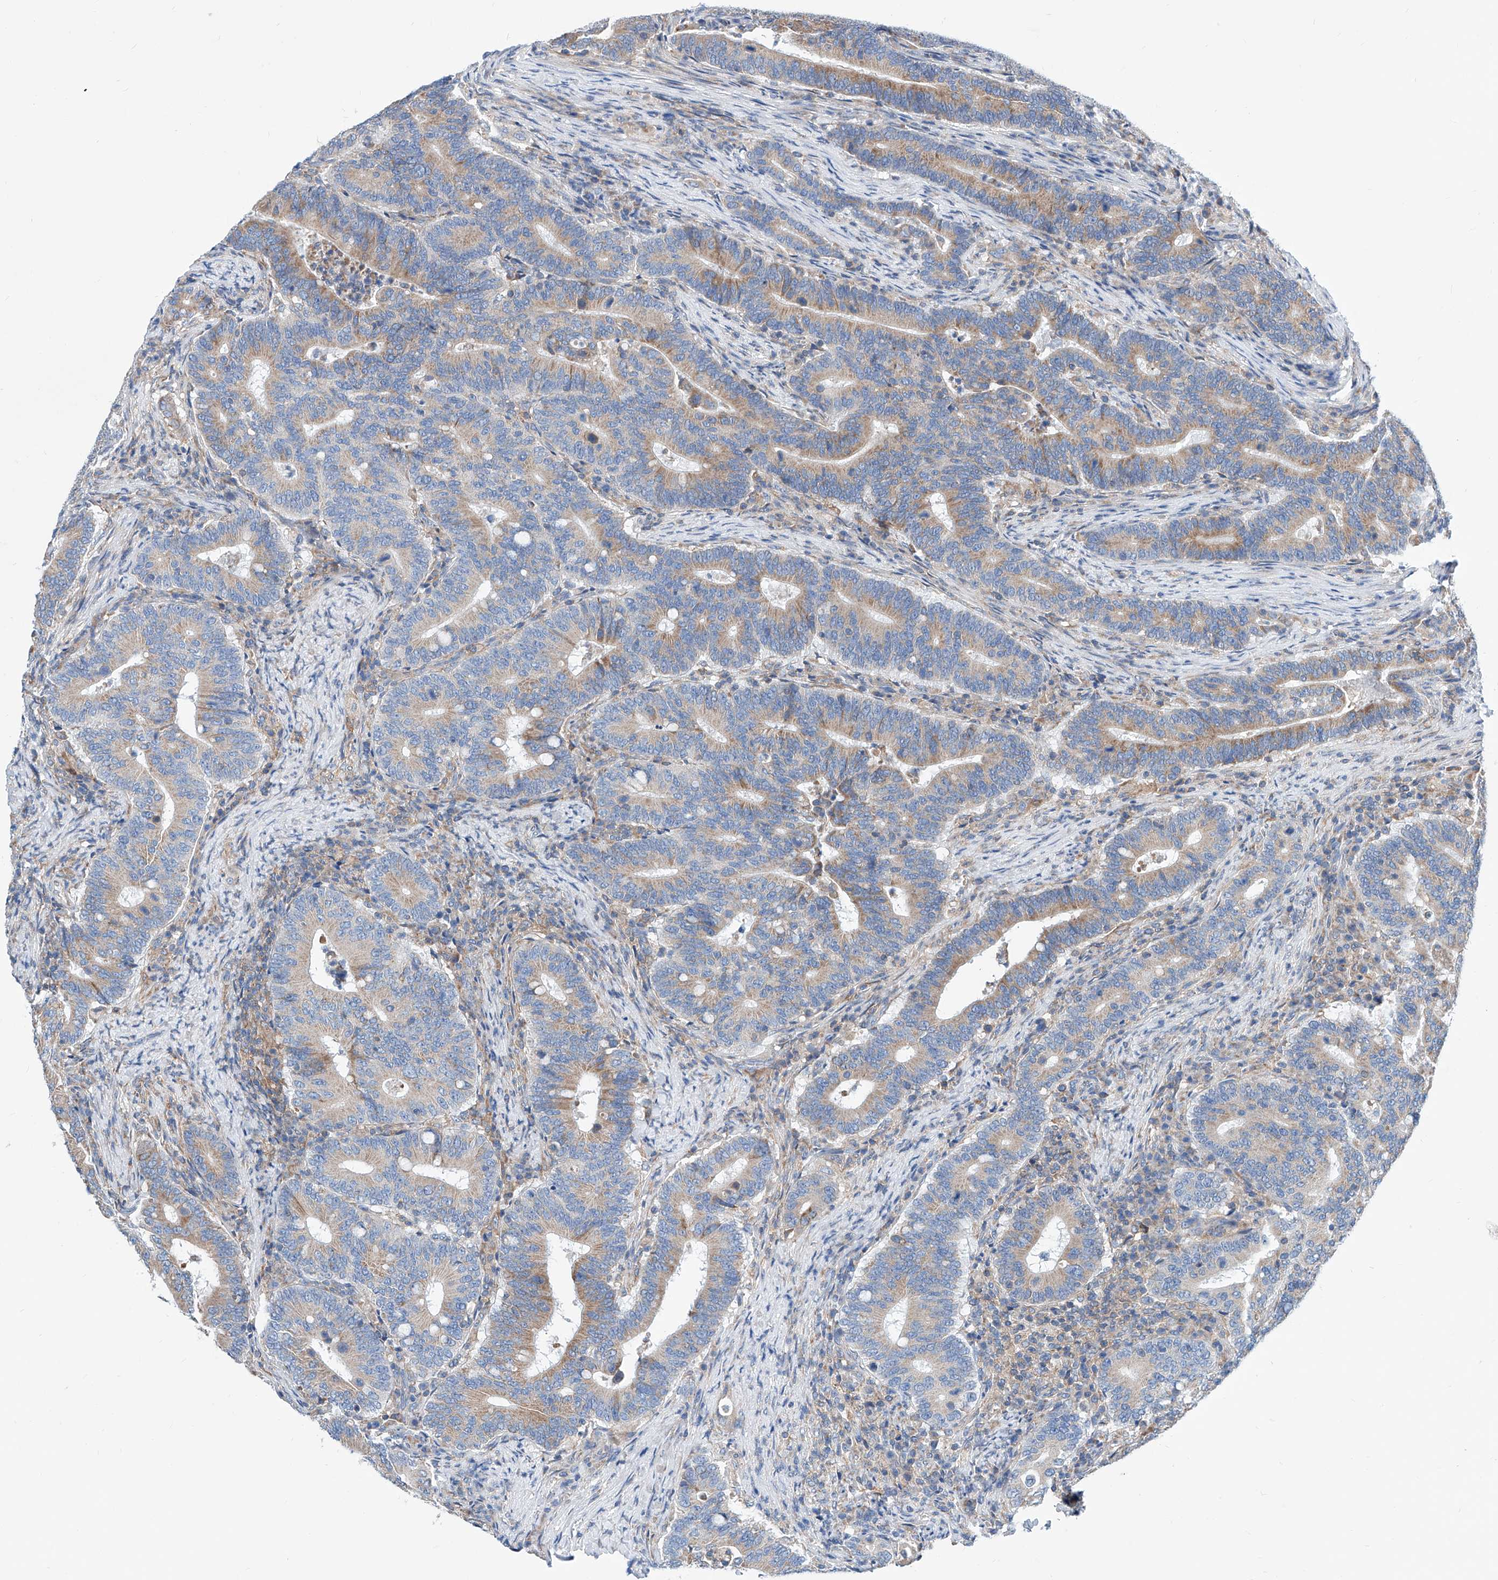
{"staining": {"intensity": "moderate", "quantity": "25%-75%", "location": "cytoplasmic/membranous"}, "tissue": "colorectal cancer", "cell_type": "Tumor cells", "image_type": "cancer", "snomed": [{"axis": "morphology", "description": "Adenocarcinoma, NOS"}, {"axis": "topography", "description": "Colon"}], "caption": "About 25%-75% of tumor cells in colorectal adenocarcinoma show moderate cytoplasmic/membranous protein positivity as visualized by brown immunohistochemical staining.", "gene": "MAD2L1", "patient": {"sex": "female", "age": 66}}